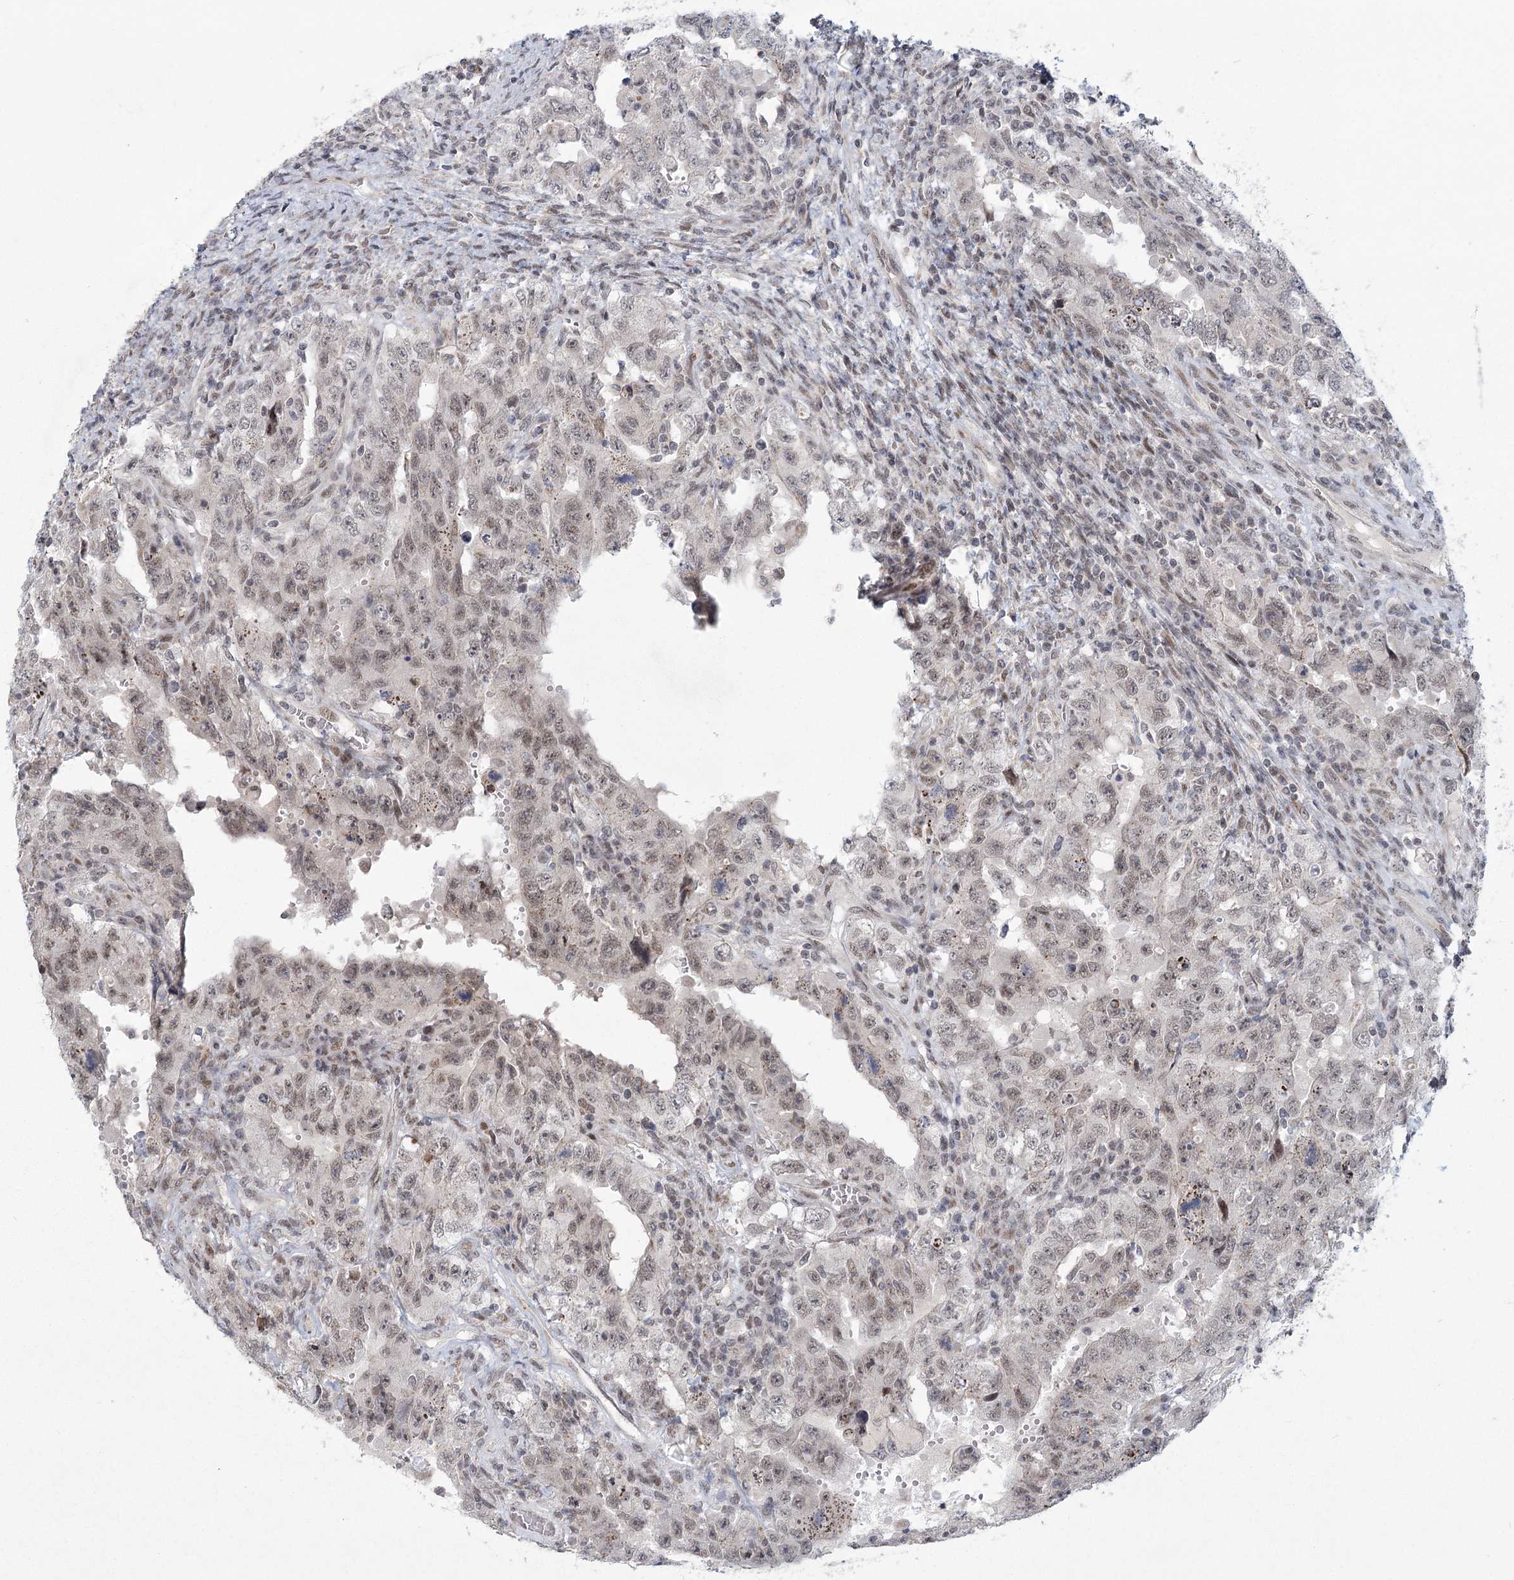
{"staining": {"intensity": "weak", "quantity": ">75%", "location": "nuclear"}, "tissue": "testis cancer", "cell_type": "Tumor cells", "image_type": "cancer", "snomed": [{"axis": "morphology", "description": "Carcinoma, Embryonal, NOS"}, {"axis": "topography", "description": "Testis"}], "caption": "DAB (3,3'-diaminobenzidine) immunohistochemical staining of human testis cancer (embryonal carcinoma) shows weak nuclear protein positivity in approximately >75% of tumor cells.", "gene": "CIB4", "patient": {"sex": "male", "age": 26}}